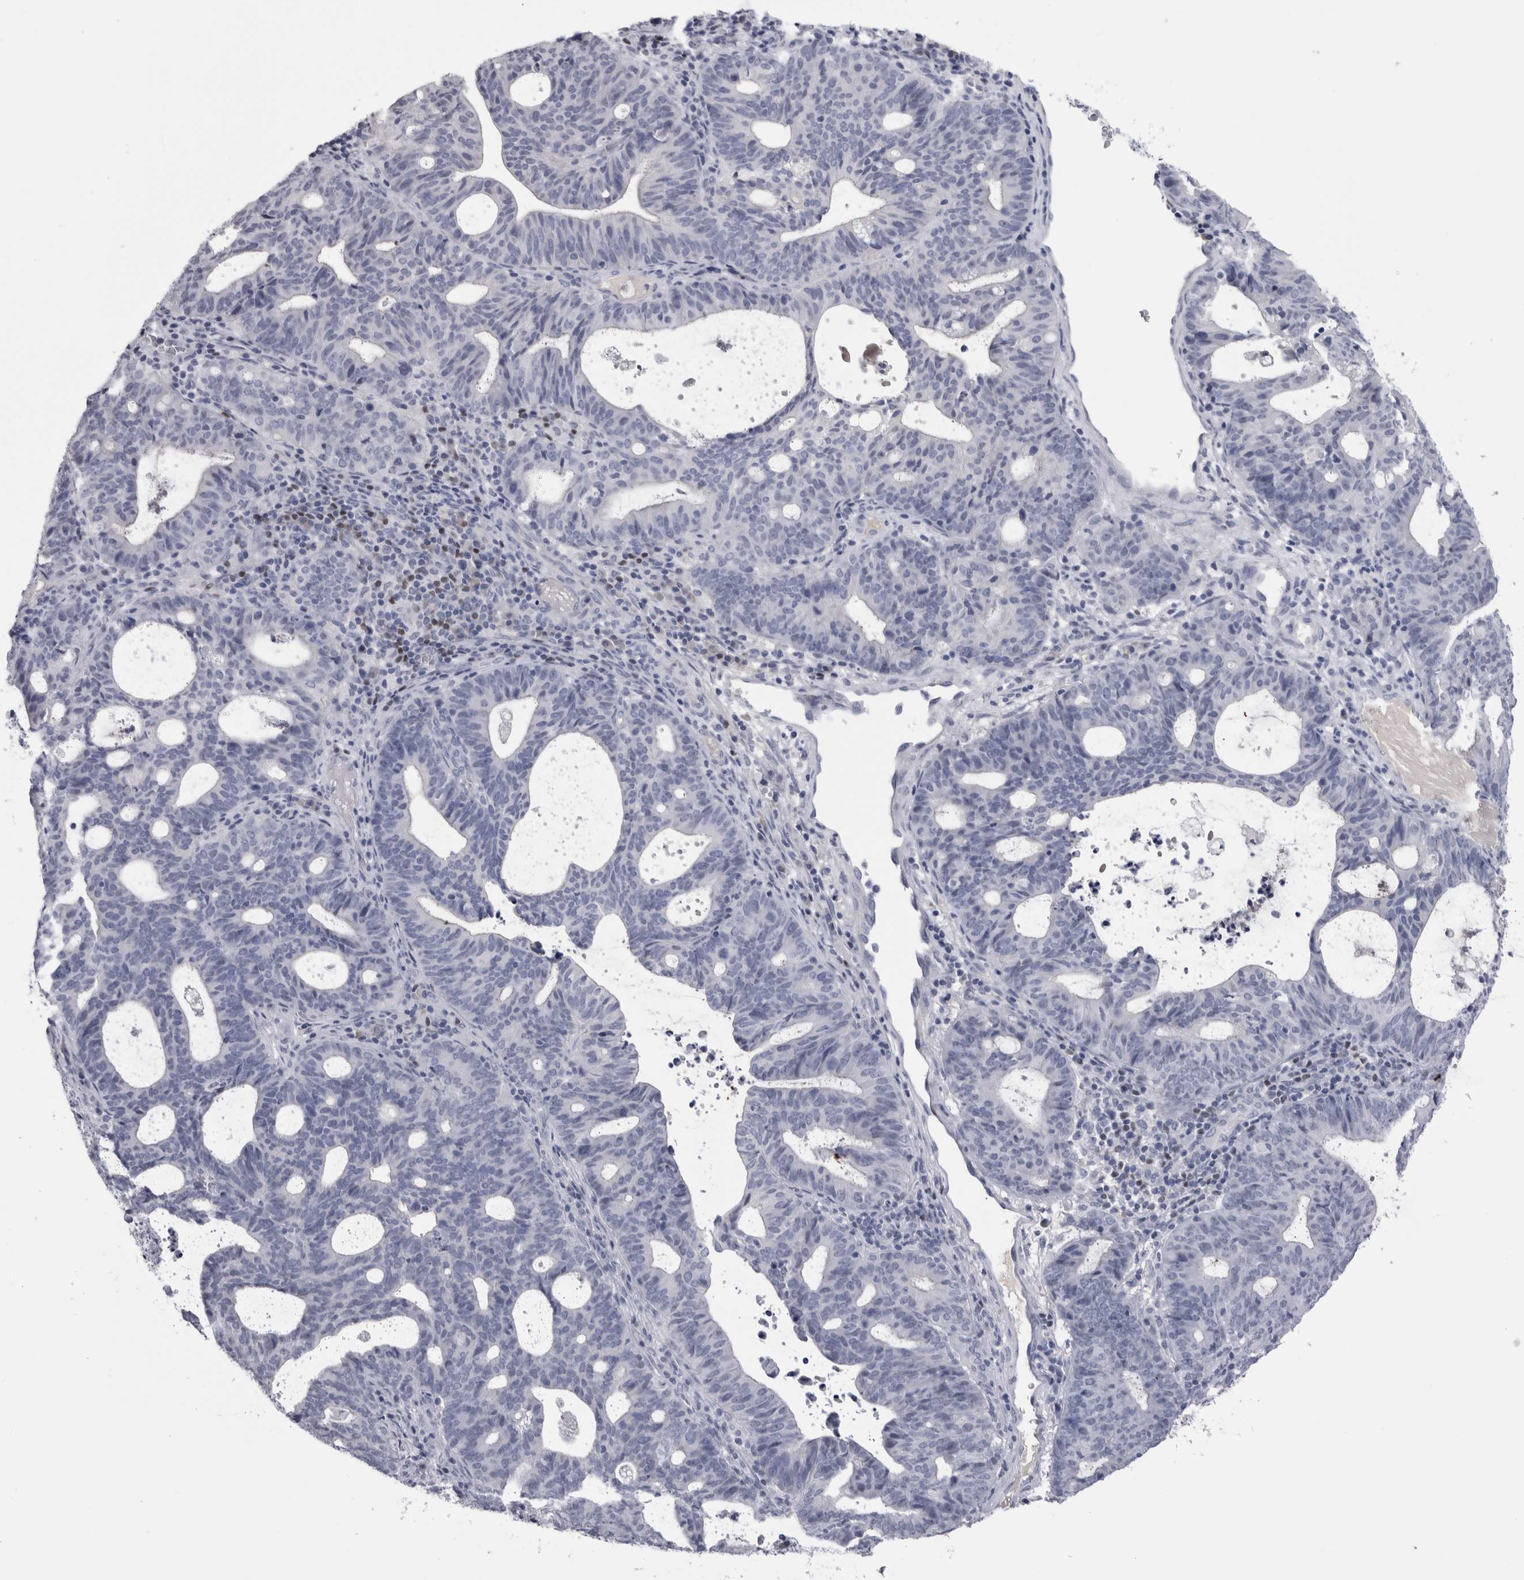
{"staining": {"intensity": "negative", "quantity": "none", "location": "none"}, "tissue": "endometrial cancer", "cell_type": "Tumor cells", "image_type": "cancer", "snomed": [{"axis": "morphology", "description": "Adenocarcinoma, NOS"}, {"axis": "topography", "description": "Uterus"}], "caption": "This is a histopathology image of immunohistochemistry (IHC) staining of endometrial adenocarcinoma, which shows no positivity in tumor cells.", "gene": "PAX5", "patient": {"sex": "female", "age": 83}}